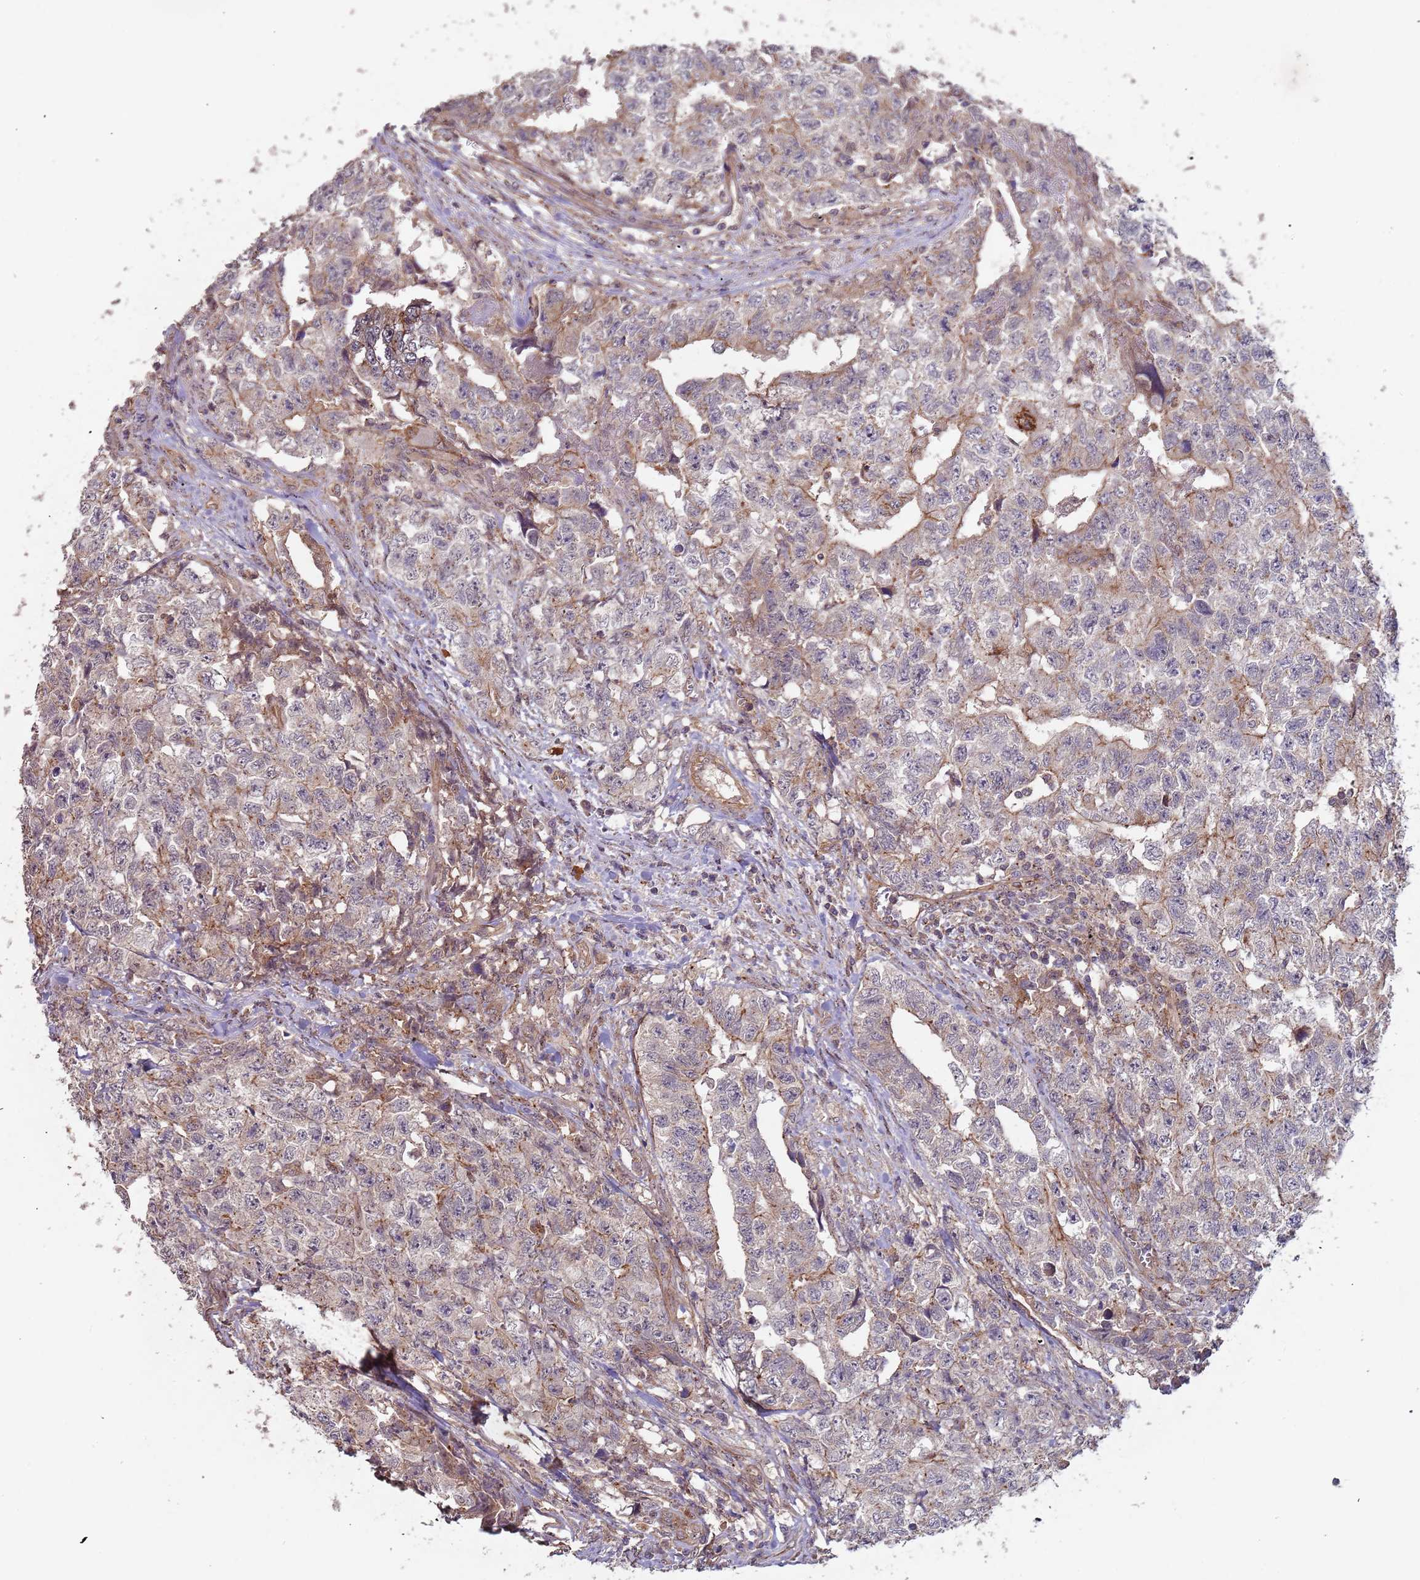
{"staining": {"intensity": "weak", "quantity": "<25%", "location": "cytoplasmic/membranous"}, "tissue": "testis cancer", "cell_type": "Tumor cells", "image_type": "cancer", "snomed": [{"axis": "morphology", "description": "Carcinoma, Embryonal, NOS"}, {"axis": "topography", "description": "Testis"}], "caption": "Protein analysis of testis embryonal carcinoma shows no significant staining in tumor cells. Brightfield microscopy of immunohistochemistry stained with DAB (3,3'-diaminobenzidine) (brown) and hematoxylin (blue), captured at high magnification.", "gene": "KANSL1L", "patient": {"sex": "male", "age": 31}}